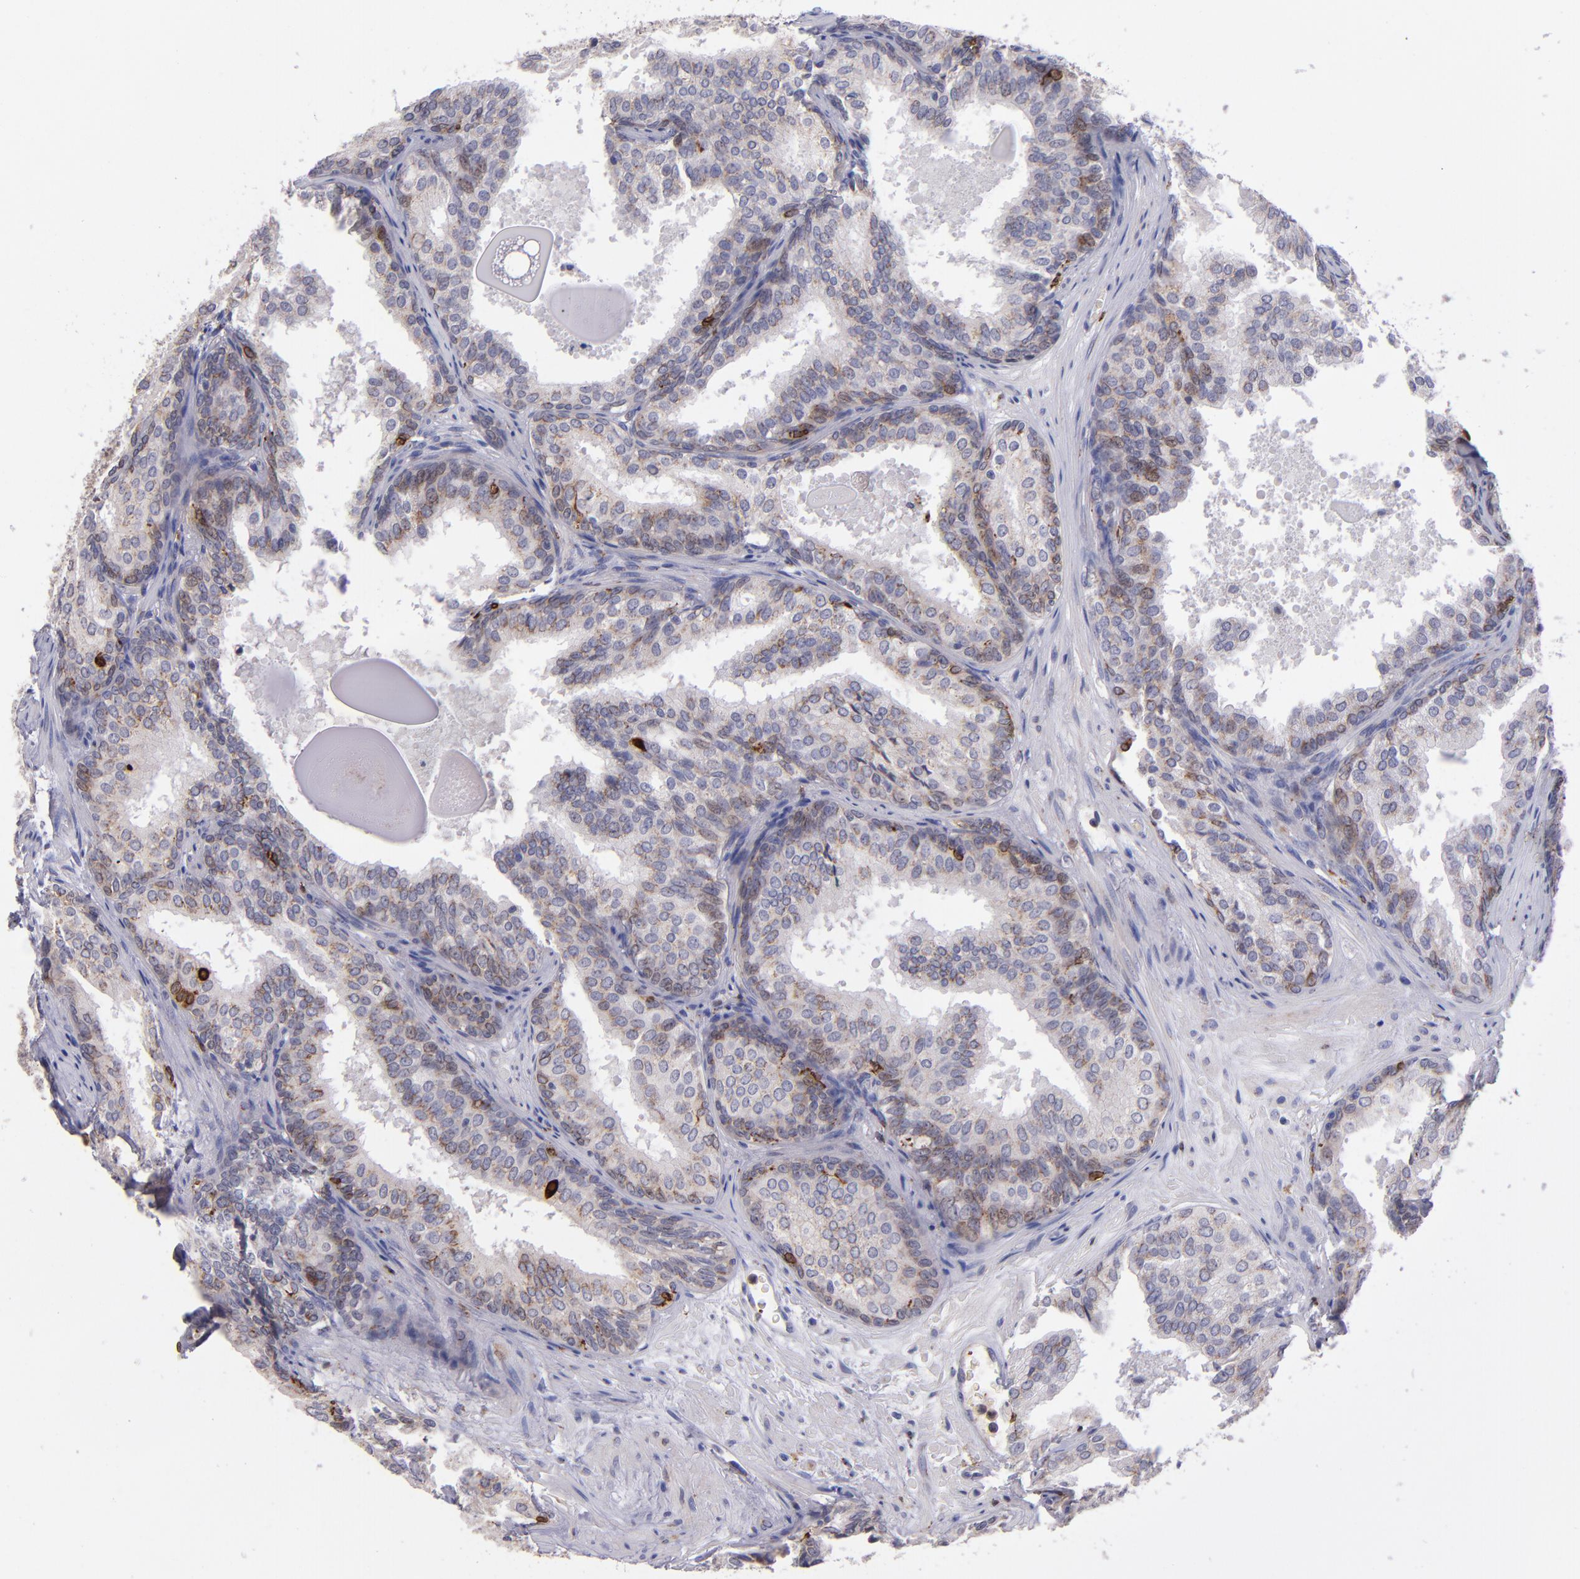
{"staining": {"intensity": "weak", "quantity": "25%-75%", "location": "cytoplasmic/membranous"}, "tissue": "prostate cancer", "cell_type": "Tumor cells", "image_type": "cancer", "snomed": [{"axis": "morphology", "description": "Adenocarcinoma, Low grade"}, {"axis": "topography", "description": "Prostate"}], "caption": "Immunohistochemical staining of human prostate adenocarcinoma (low-grade) shows low levels of weak cytoplasmic/membranous positivity in approximately 25%-75% of tumor cells. The protein is stained brown, and the nuclei are stained in blue (DAB (3,3'-diaminobenzidine) IHC with brightfield microscopy, high magnification).", "gene": "PTGS1", "patient": {"sex": "male", "age": 69}}